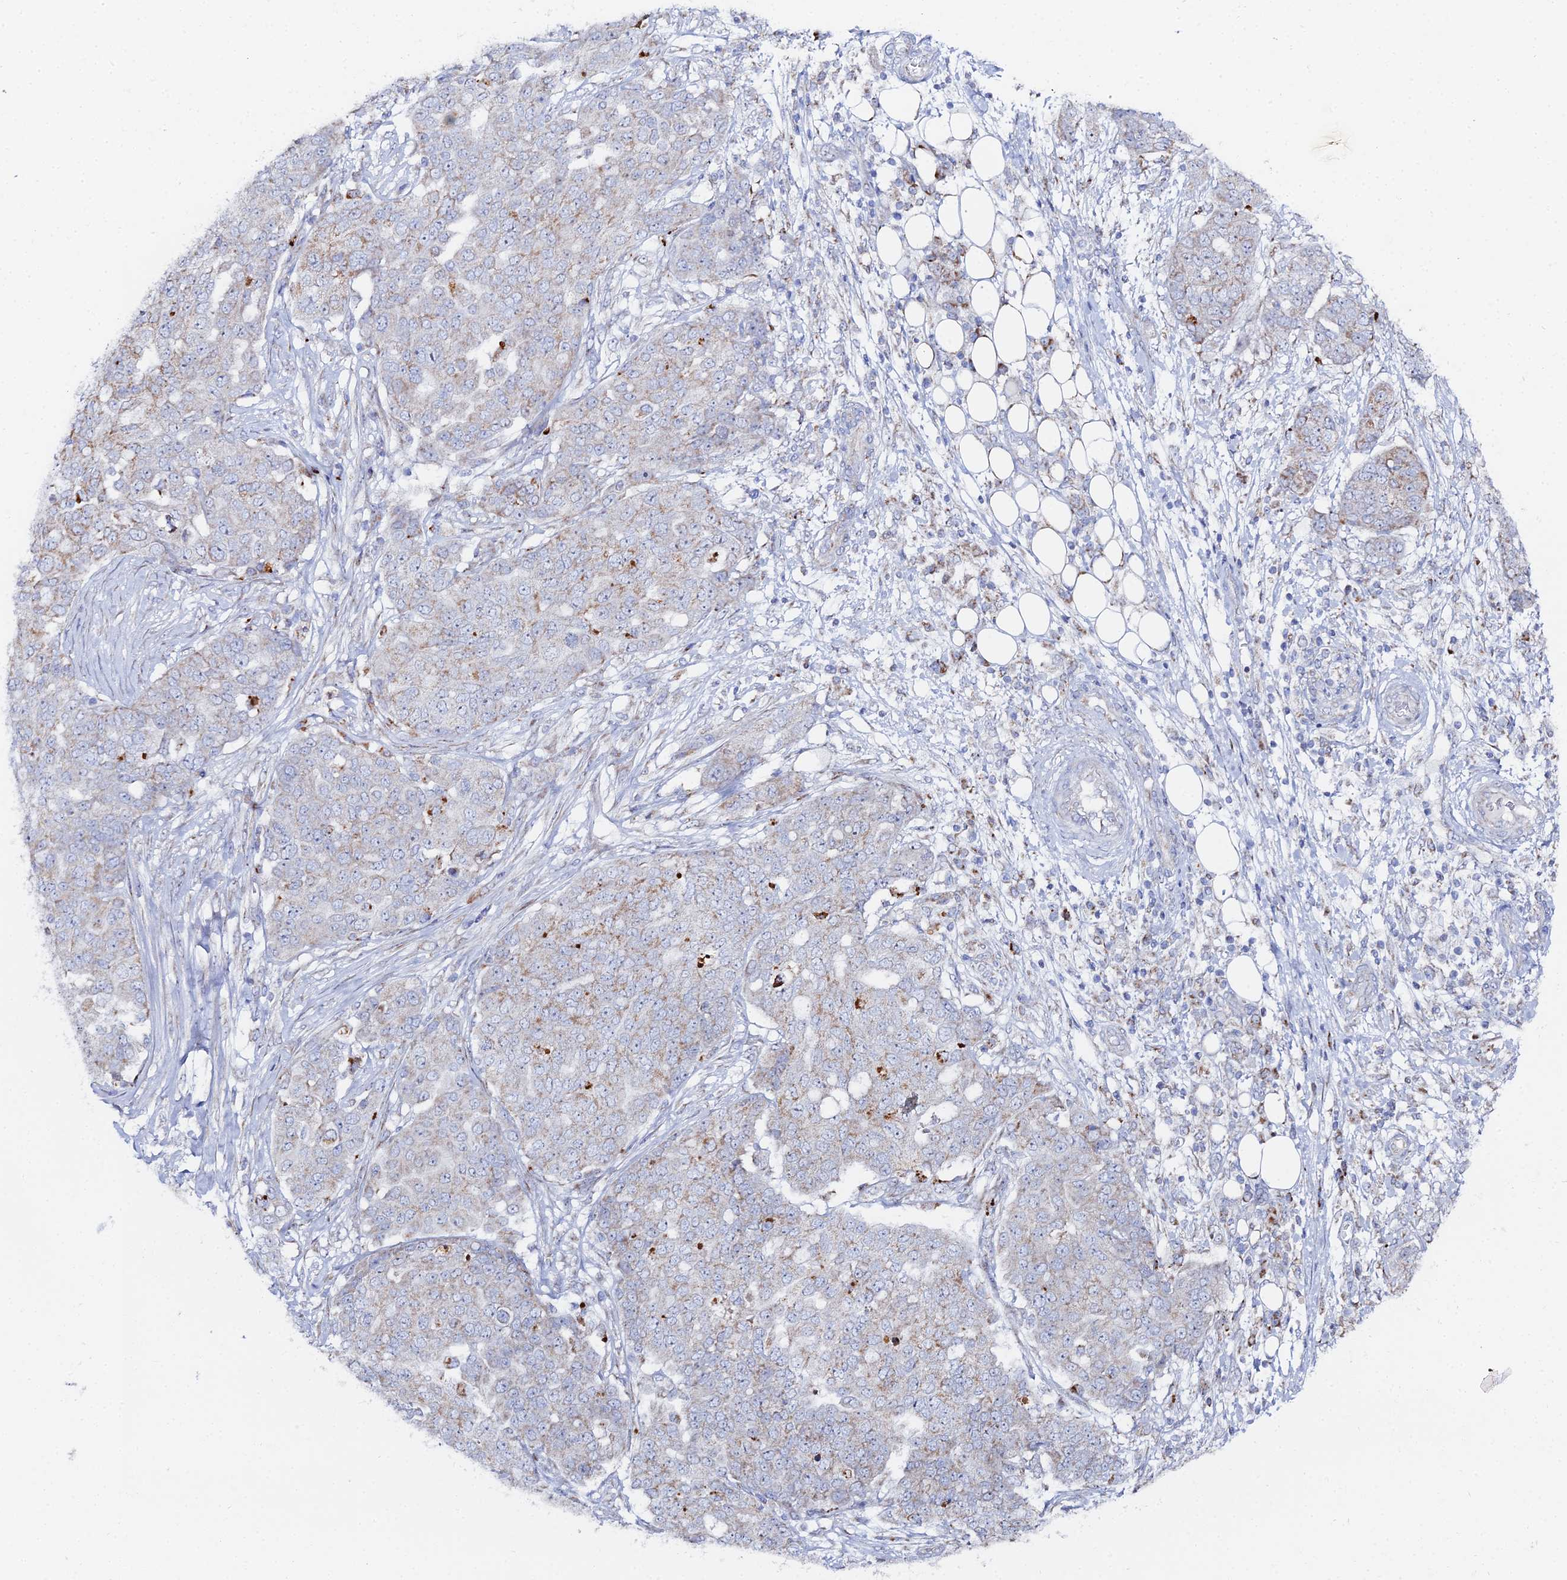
{"staining": {"intensity": "weak", "quantity": "25%-75%", "location": "cytoplasmic/membranous"}, "tissue": "ovarian cancer", "cell_type": "Tumor cells", "image_type": "cancer", "snomed": [{"axis": "morphology", "description": "Cystadenocarcinoma, serous, NOS"}, {"axis": "topography", "description": "Soft tissue"}, {"axis": "topography", "description": "Ovary"}], "caption": "This is an image of IHC staining of serous cystadenocarcinoma (ovarian), which shows weak expression in the cytoplasmic/membranous of tumor cells.", "gene": "MPC1", "patient": {"sex": "female", "age": 57}}